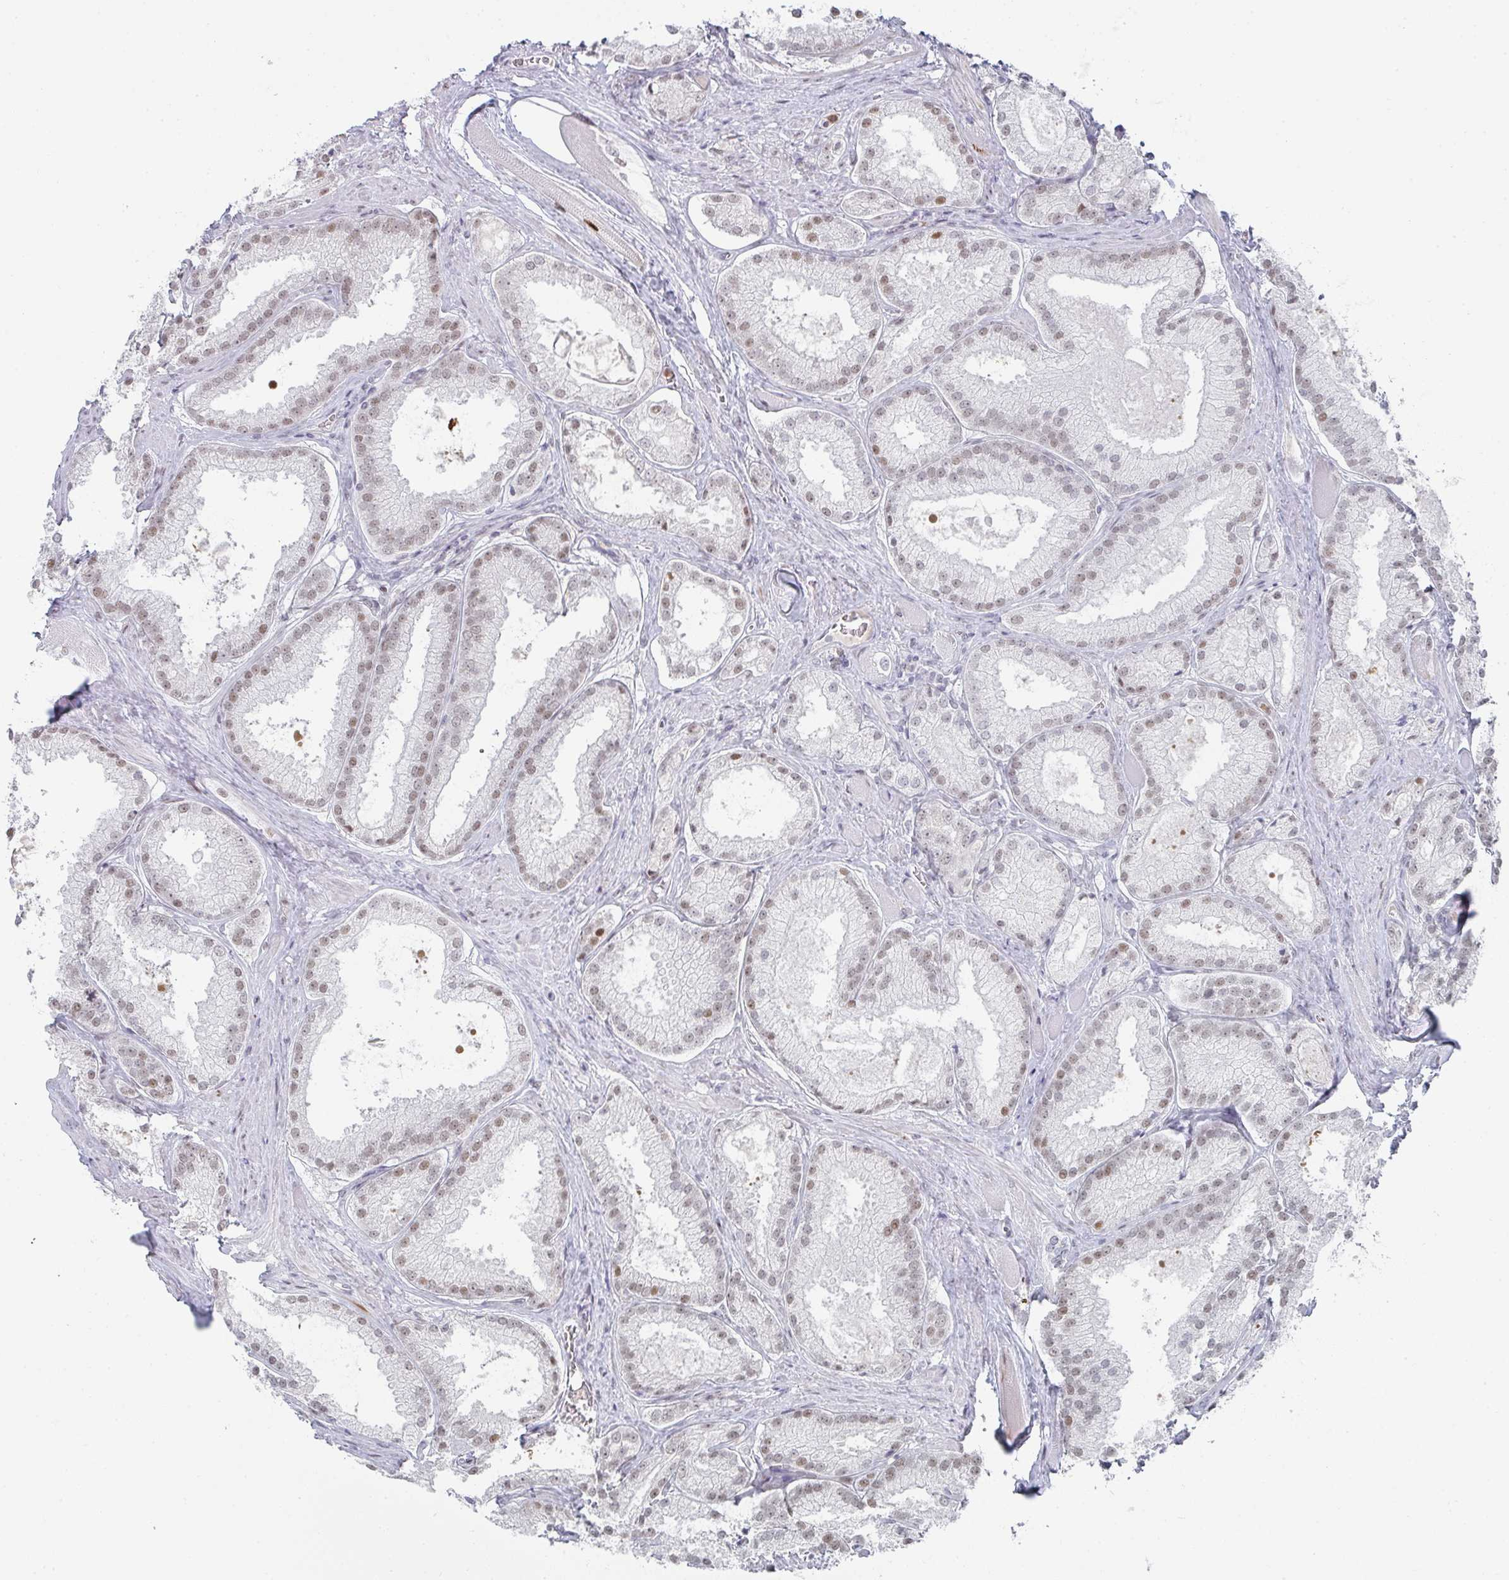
{"staining": {"intensity": "weak", "quantity": ">75%", "location": "nuclear"}, "tissue": "prostate cancer", "cell_type": "Tumor cells", "image_type": "cancer", "snomed": [{"axis": "morphology", "description": "Adenocarcinoma, High grade"}, {"axis": "topography", "description": "Prostate"}], "caption": "Weak nuclear staining is present in about >75% of tumor cells in prostate adenocarcinoma (high-grade). The staining was performed using DAB to visualize the protein expression in brown, while the nuclei were stained in blue with hematoxylin (Magnification: 20x).", "gene": "LIN54", "patient": {"sex": "male", "age": 68}}